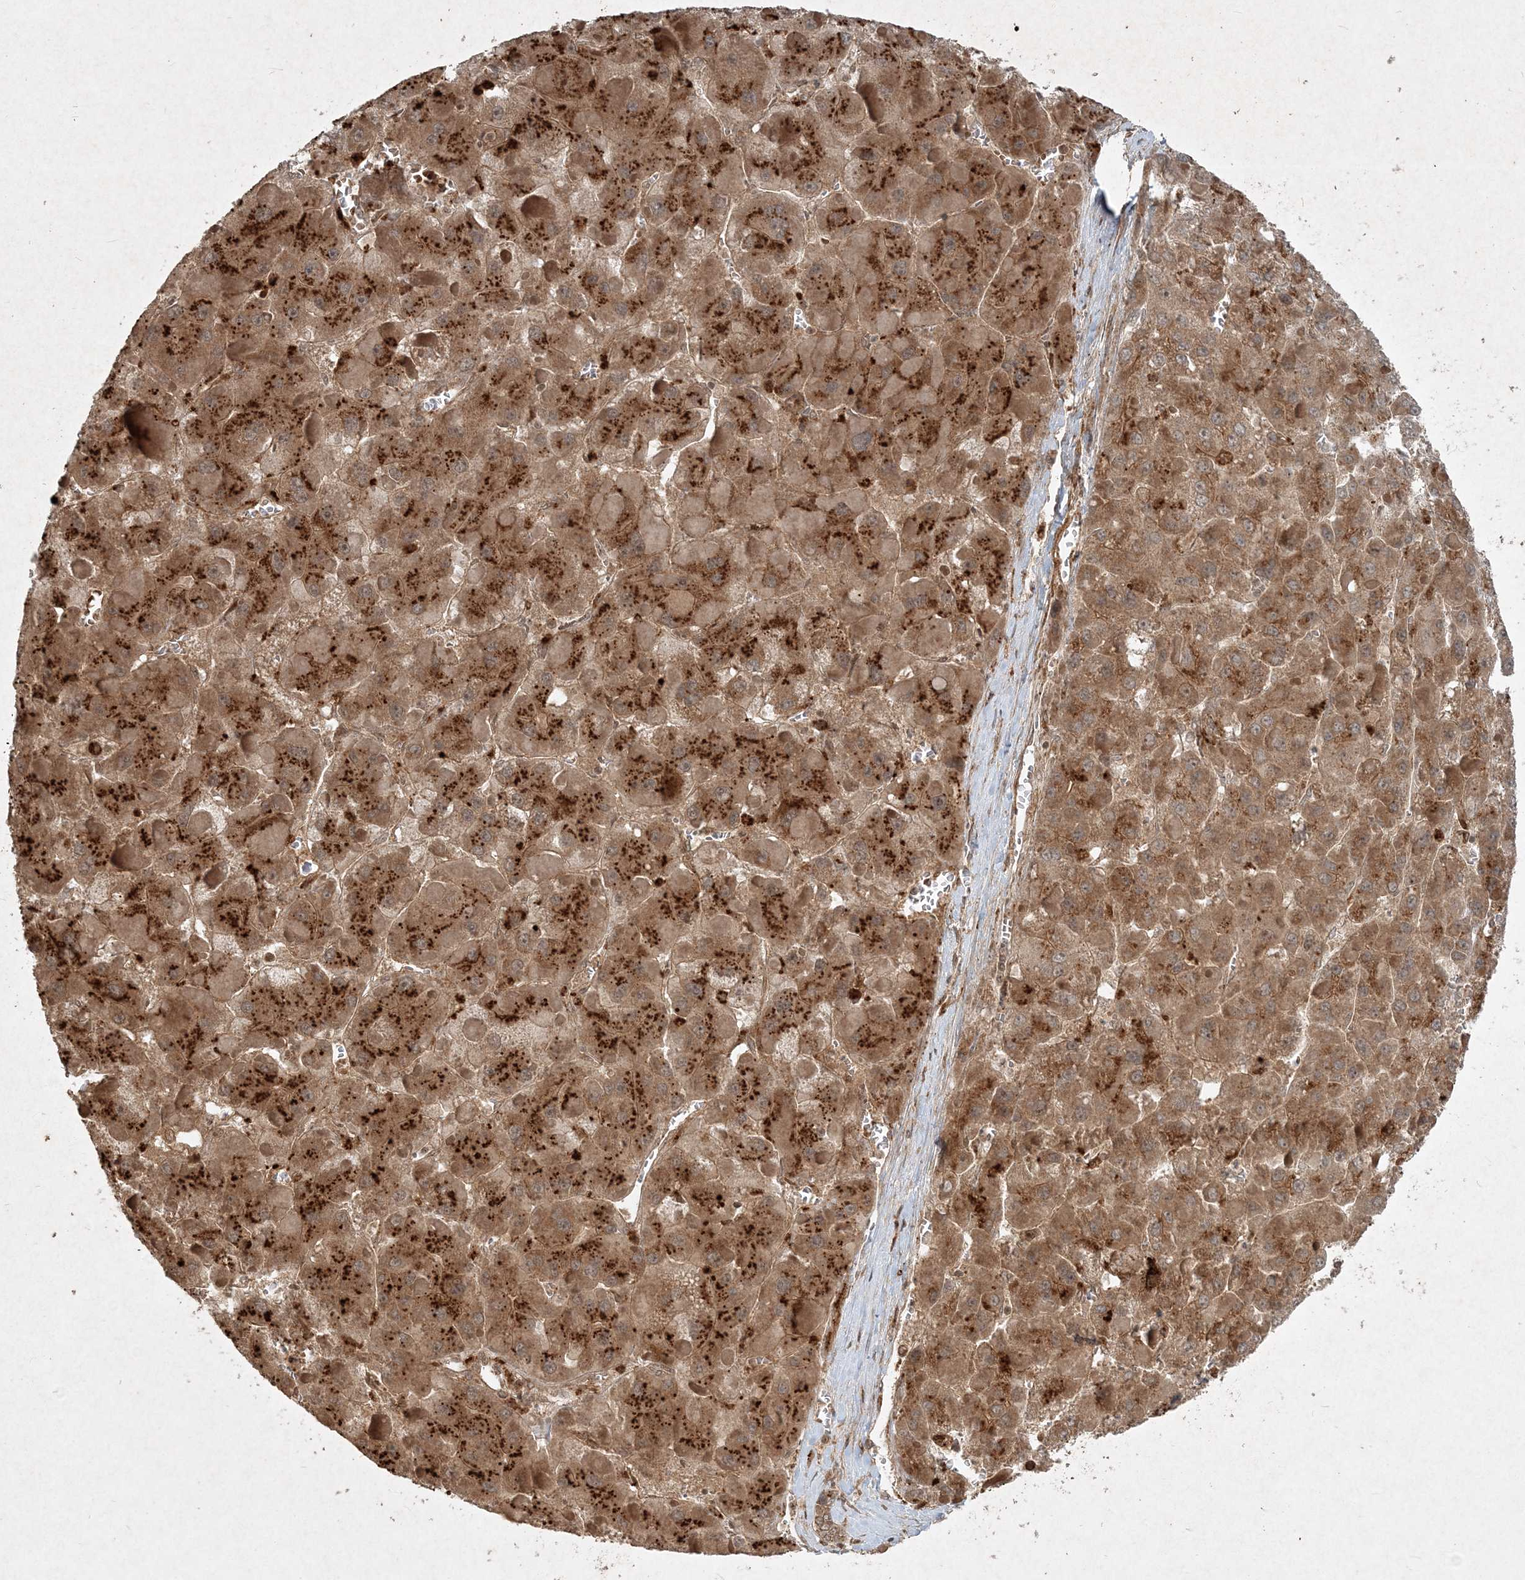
{"staining": {"intensity": "moderate", "quantity": ">75%", "location": "cytoplasmic/membranous"}, "tissue": "liver cancer", "cell_type": "Tumor cells", "image_type": "cancer", "snomed": [{"axis": "morphology", "description": "Carcinoma, Hepatocellular, NOS"}, {"axis": "topography", "description": "Liver"}], "caption": "Immunohistochemistry (IHC) (DAB) staining of liver hepatocellular carcinoma demonstrates moderate cytoplasmic/membranous protein positivity in about >75% of tumor cells.", "gene": "NARS1", "patient": {"sex": "female", "age": 73}}